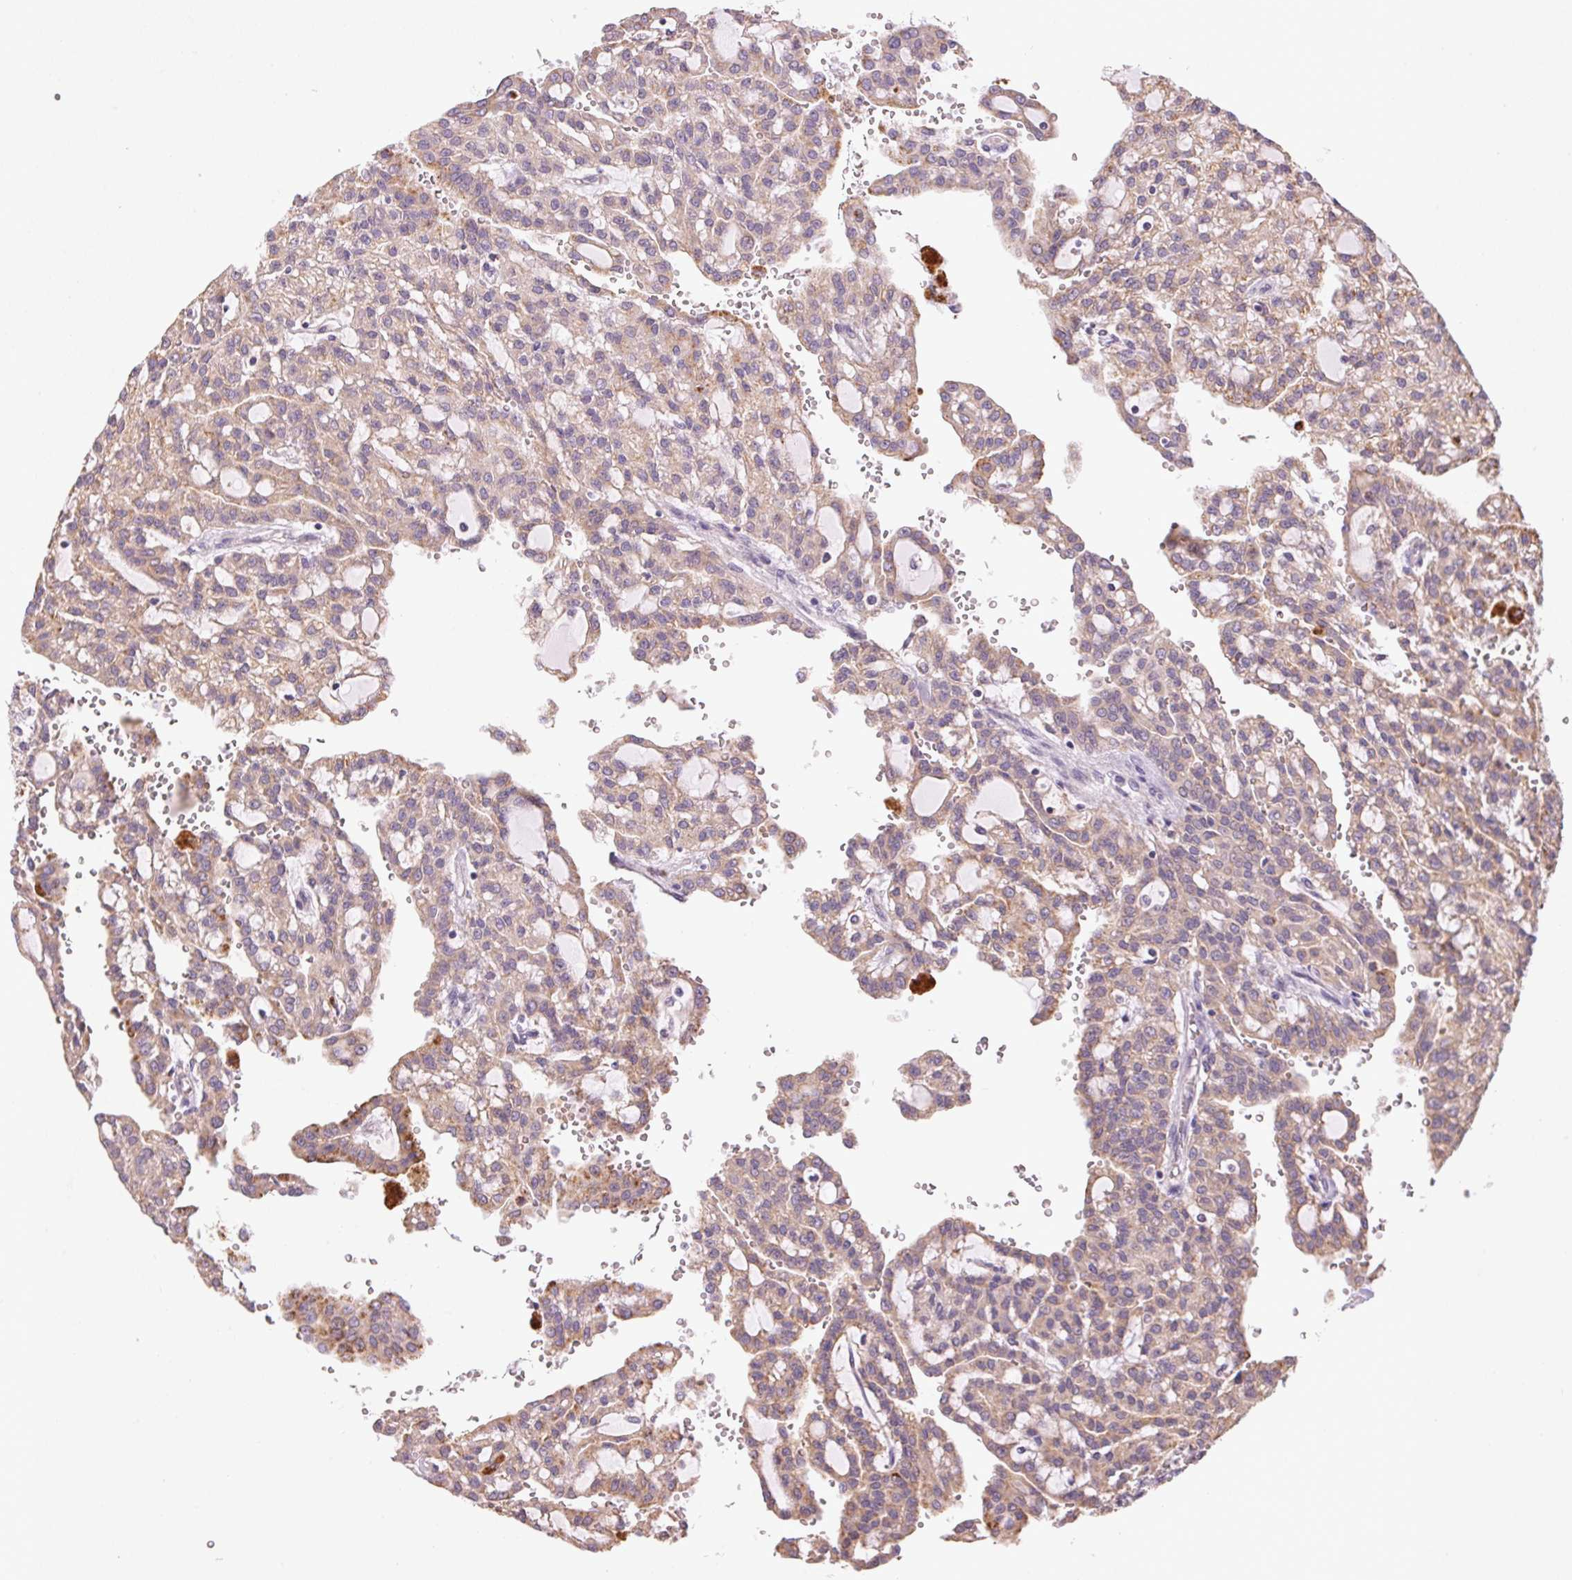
{"staining": {"intensity": "weak", "quantity": ">75%", "location": "cytoplasmic/membranous"}, "tissue": "renal cancer", "cell_type": "Tumor cells", "image_type": "cancer", "snomed": [{"axis": "morphology", "description": "Adenocarcinoma, NOS"}, {"axis": "topography", "description": "Kidney"}], "caption": "Immunohistochemistry (IHC) image of neoplastic tissue: human renal cancer (adenocarcinoma) stained using immunohistochemistry exhibits low levels of weak protein expression localized specifically in the cytoplasmic/membranous of tumor cells, appearing as a cytoplasmic/membranous brown color.", "gene": "ADH5", "patient": {"sex": "male", "age": 63}}